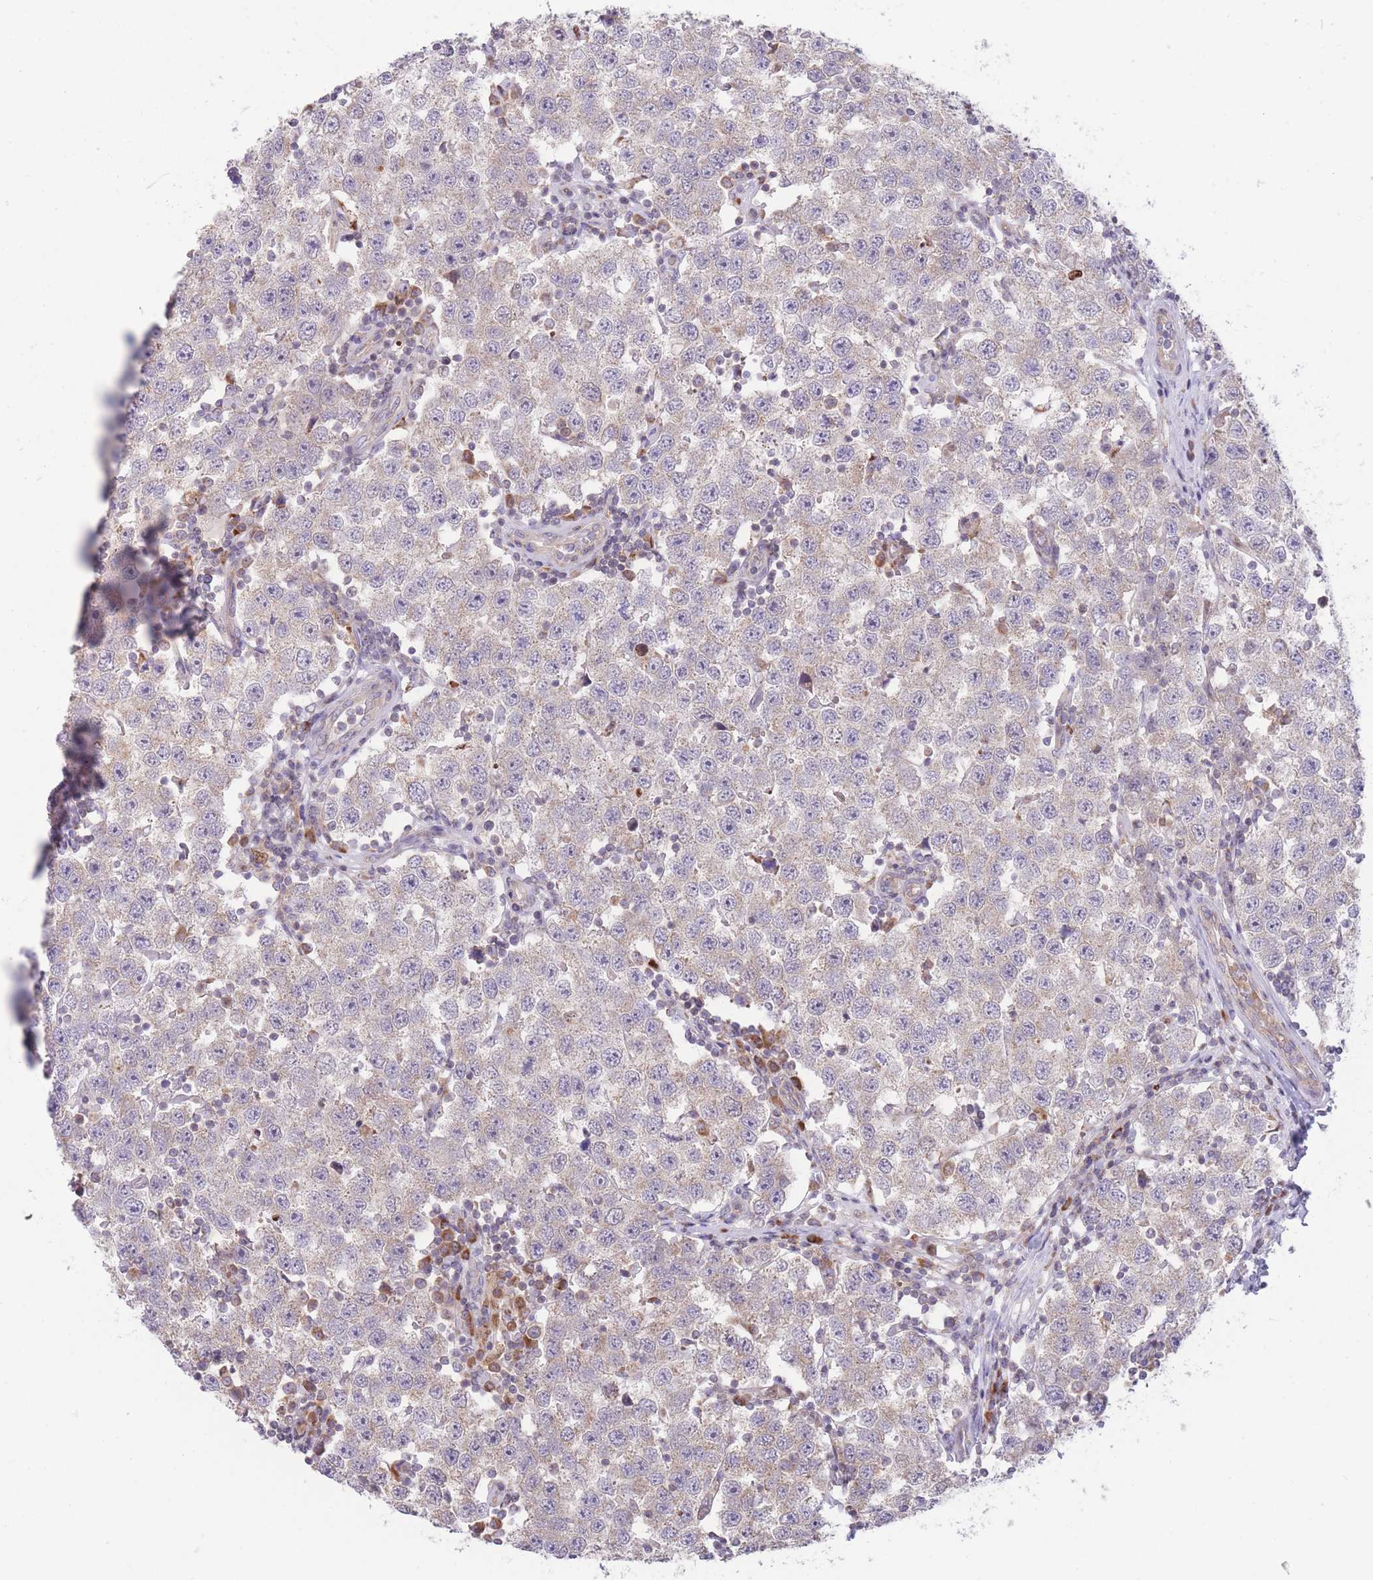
{"staining": {"intensity": "weak", "quantity": "25%-75%", "location": "cytoplasmic/membranous"}, "tissue": "testis cancer", "cell_type": "Tumor cells", "image_type": "cancer", "snomed": [{"axis": "morphology", "description": "Seminoma, NOS"}, {"axis": "topography", "description": "Testis"}], "caption": "Immunohistochemical staining of testis cancer reveals low levels of weak cytoplasmic/membranous positivity in approximately 25%-75% of tumor cells.", "gene": "BOLA2B", "patient": {"sex": "male", "age": 34}}